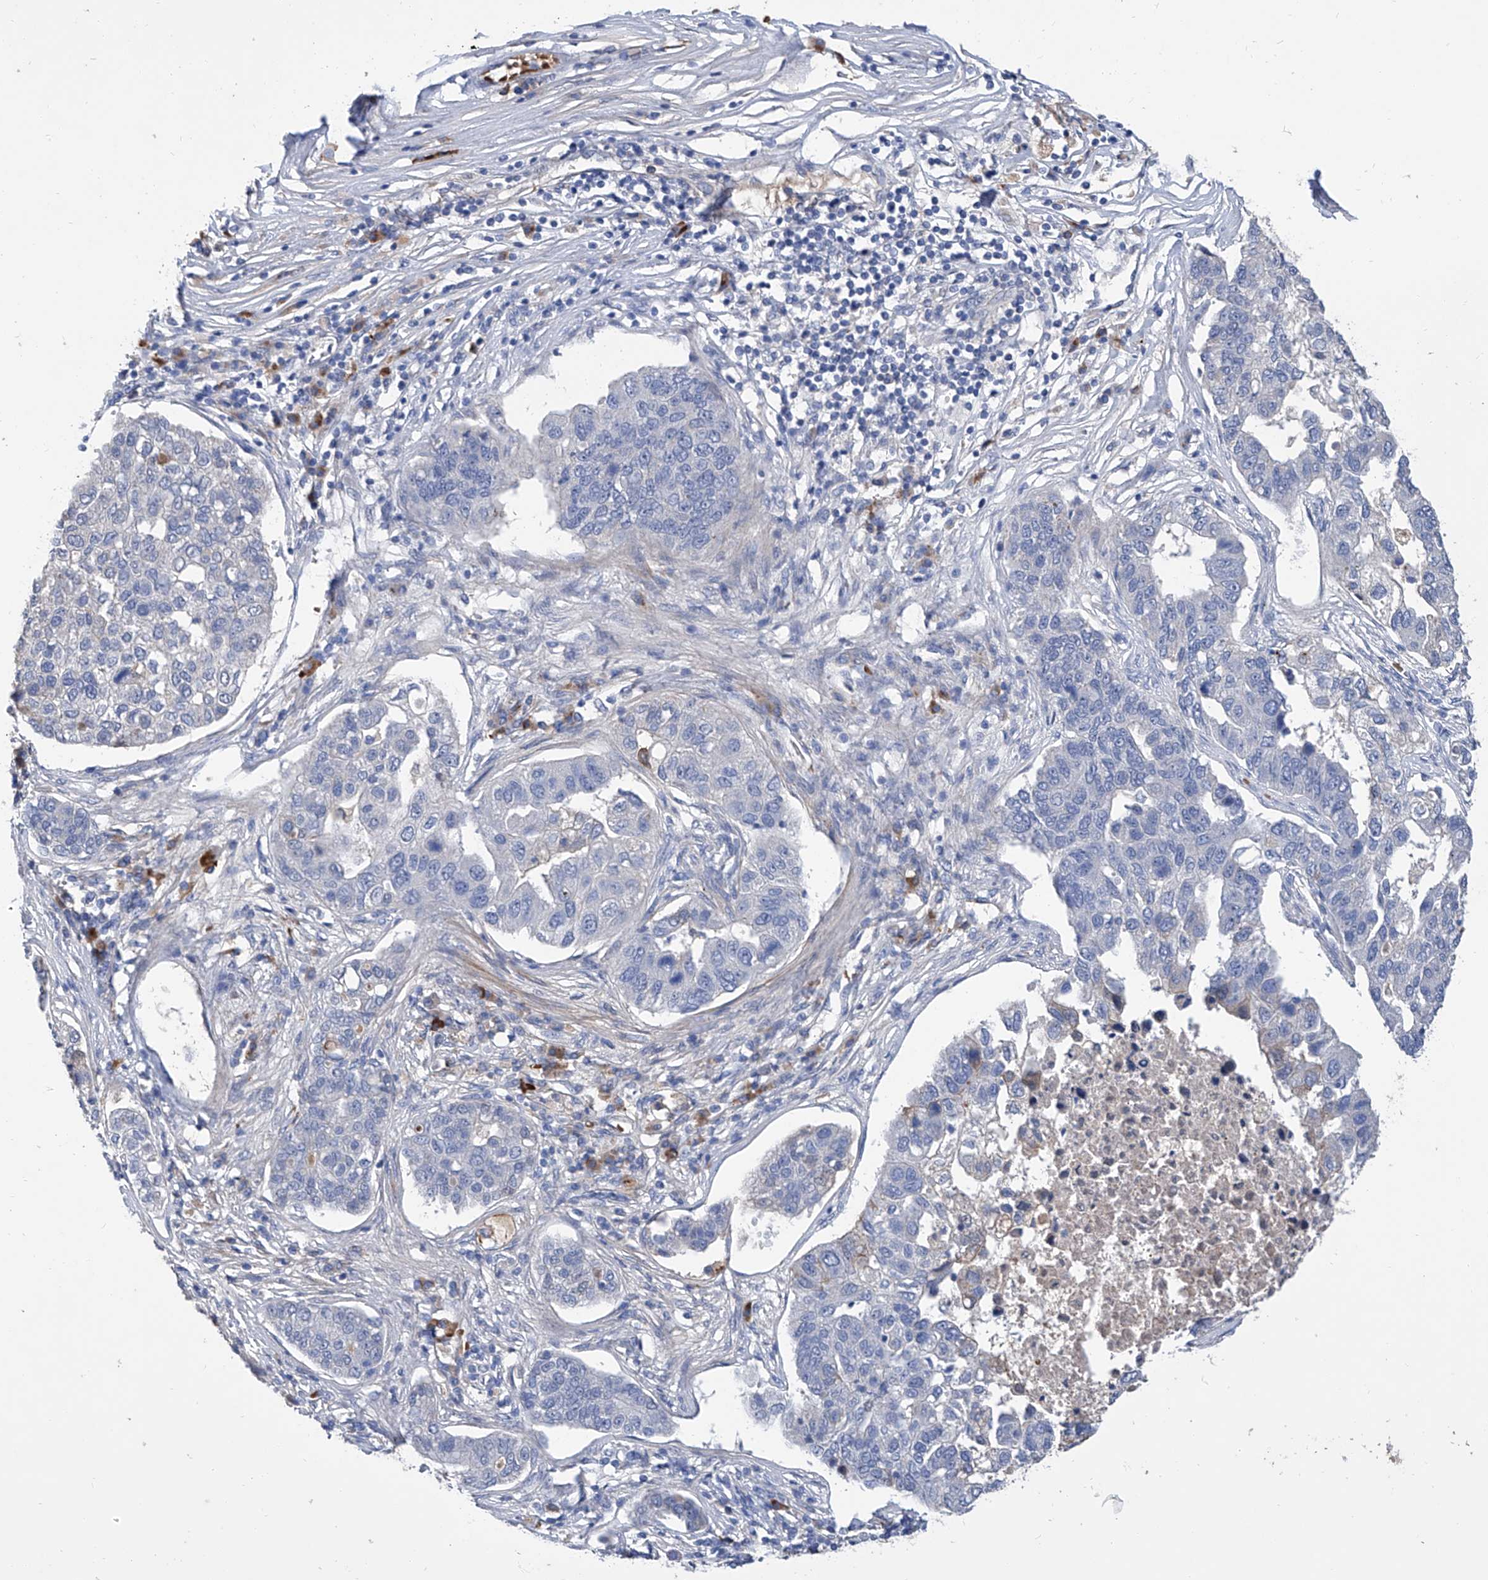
{"staining": {"intensity": "negative", "quantity": "none", "location": "none"}, "tissue": "pancreatic cancer", "cell_type": "Tumor cells", "image_type": "cancer", "snomed": [{"axis": "morphology", "description": "Adenocarcinoma, NOS"}, {"axis": "topography", "description": "Pancreas"}], "caption": "Tumor cells are negative for brown protein staining in pancreatic cancer.", "gene": "GPT", "patient": {"sex": "female", "age": 61}}